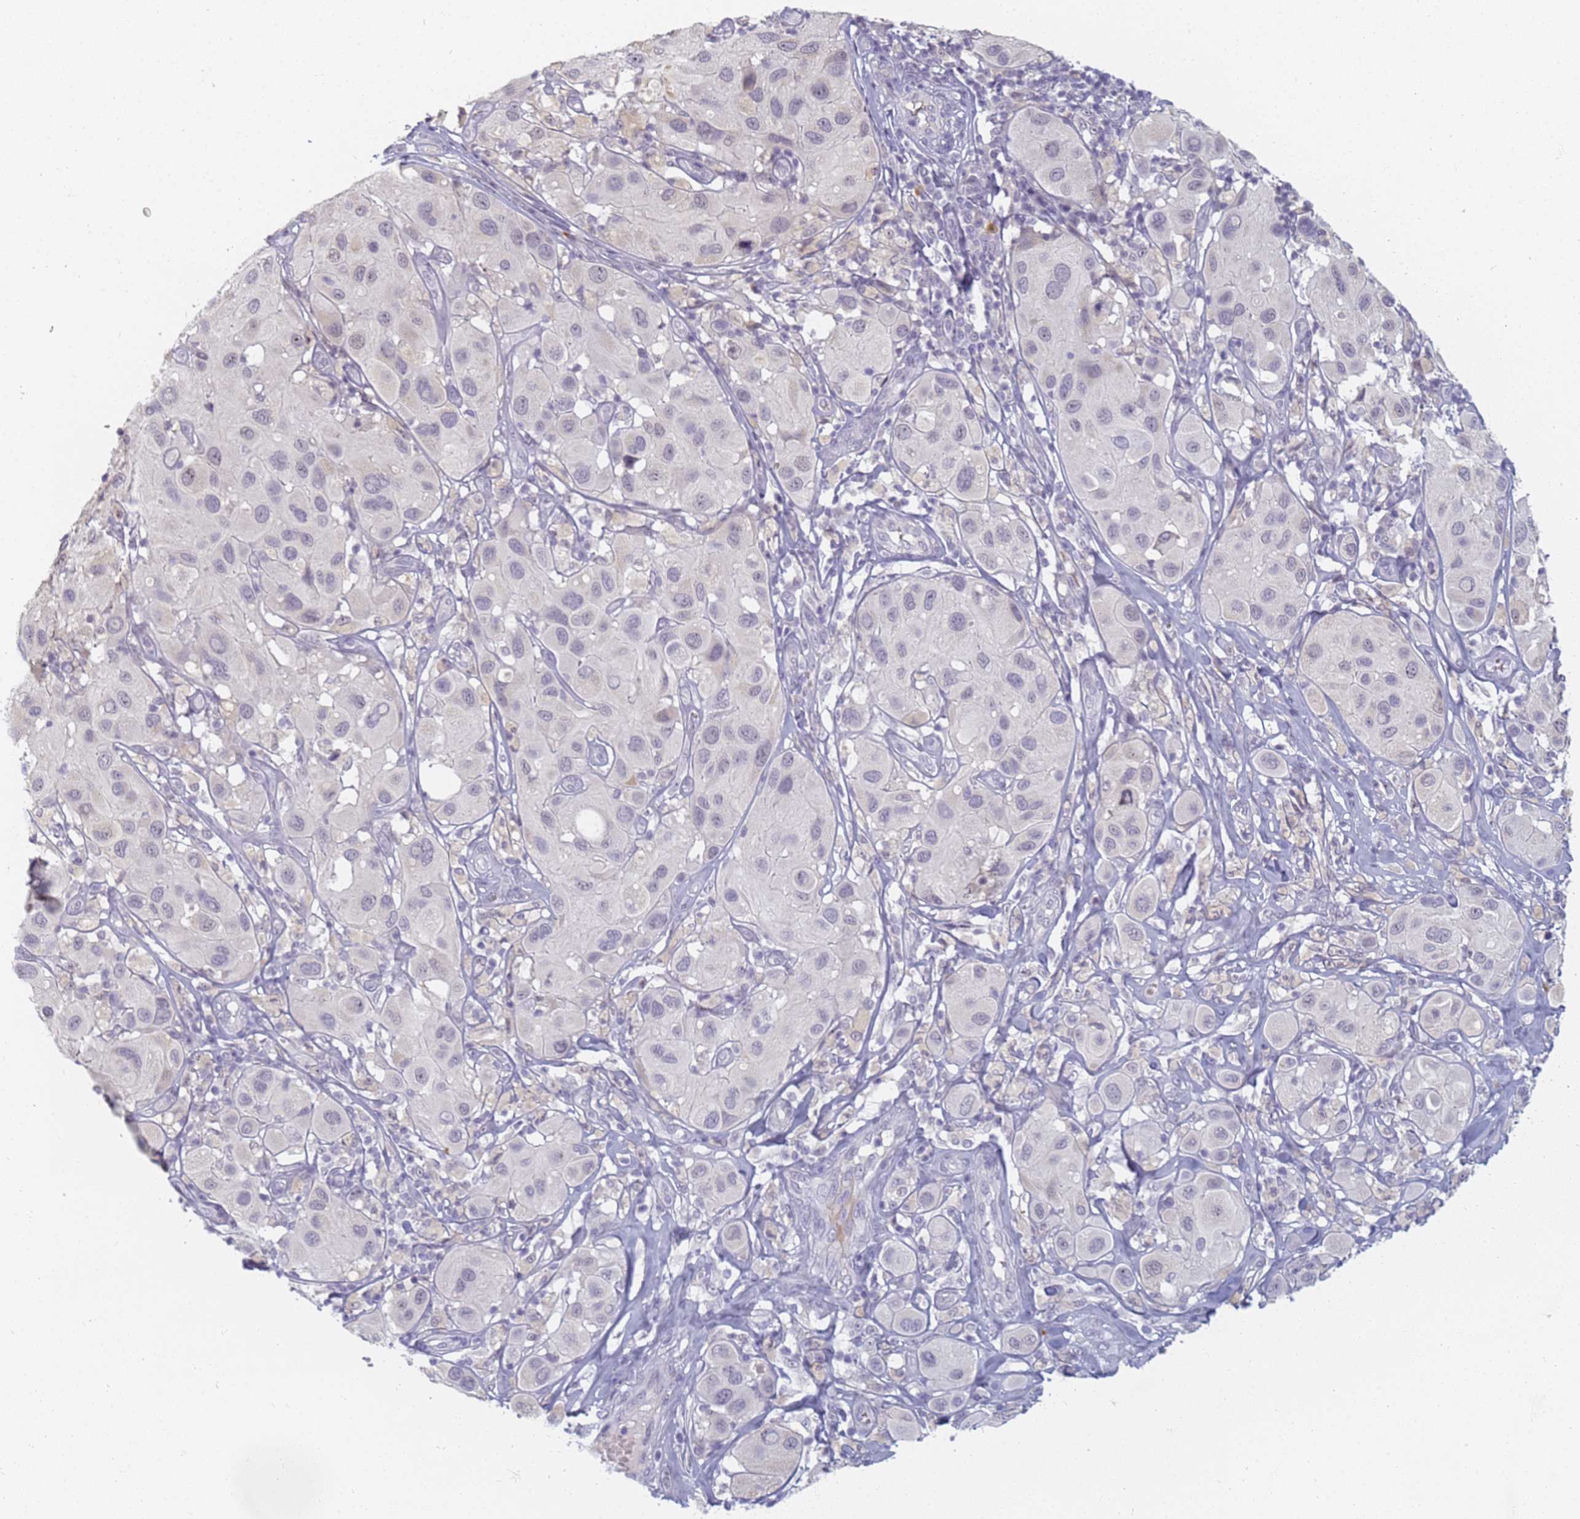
{"staining": {"intensity": "negative", "quantity": "none", "location": "none"}, "tissue": "melanoma", "cell_type": "Tumor cells", "image_type": "cancer", "snomed": [{"axis": "morphology", "description": "Malignant melanoma, Metastatic site"}, {"axis": "topography", "description": "Skin"}], "caption": "The micrograph demonstrates no staining of tumor cells in malignant melanoma (metastatic site).", "gene": "SLC38A9", "patient": {"sex": "male", "age": 41}}